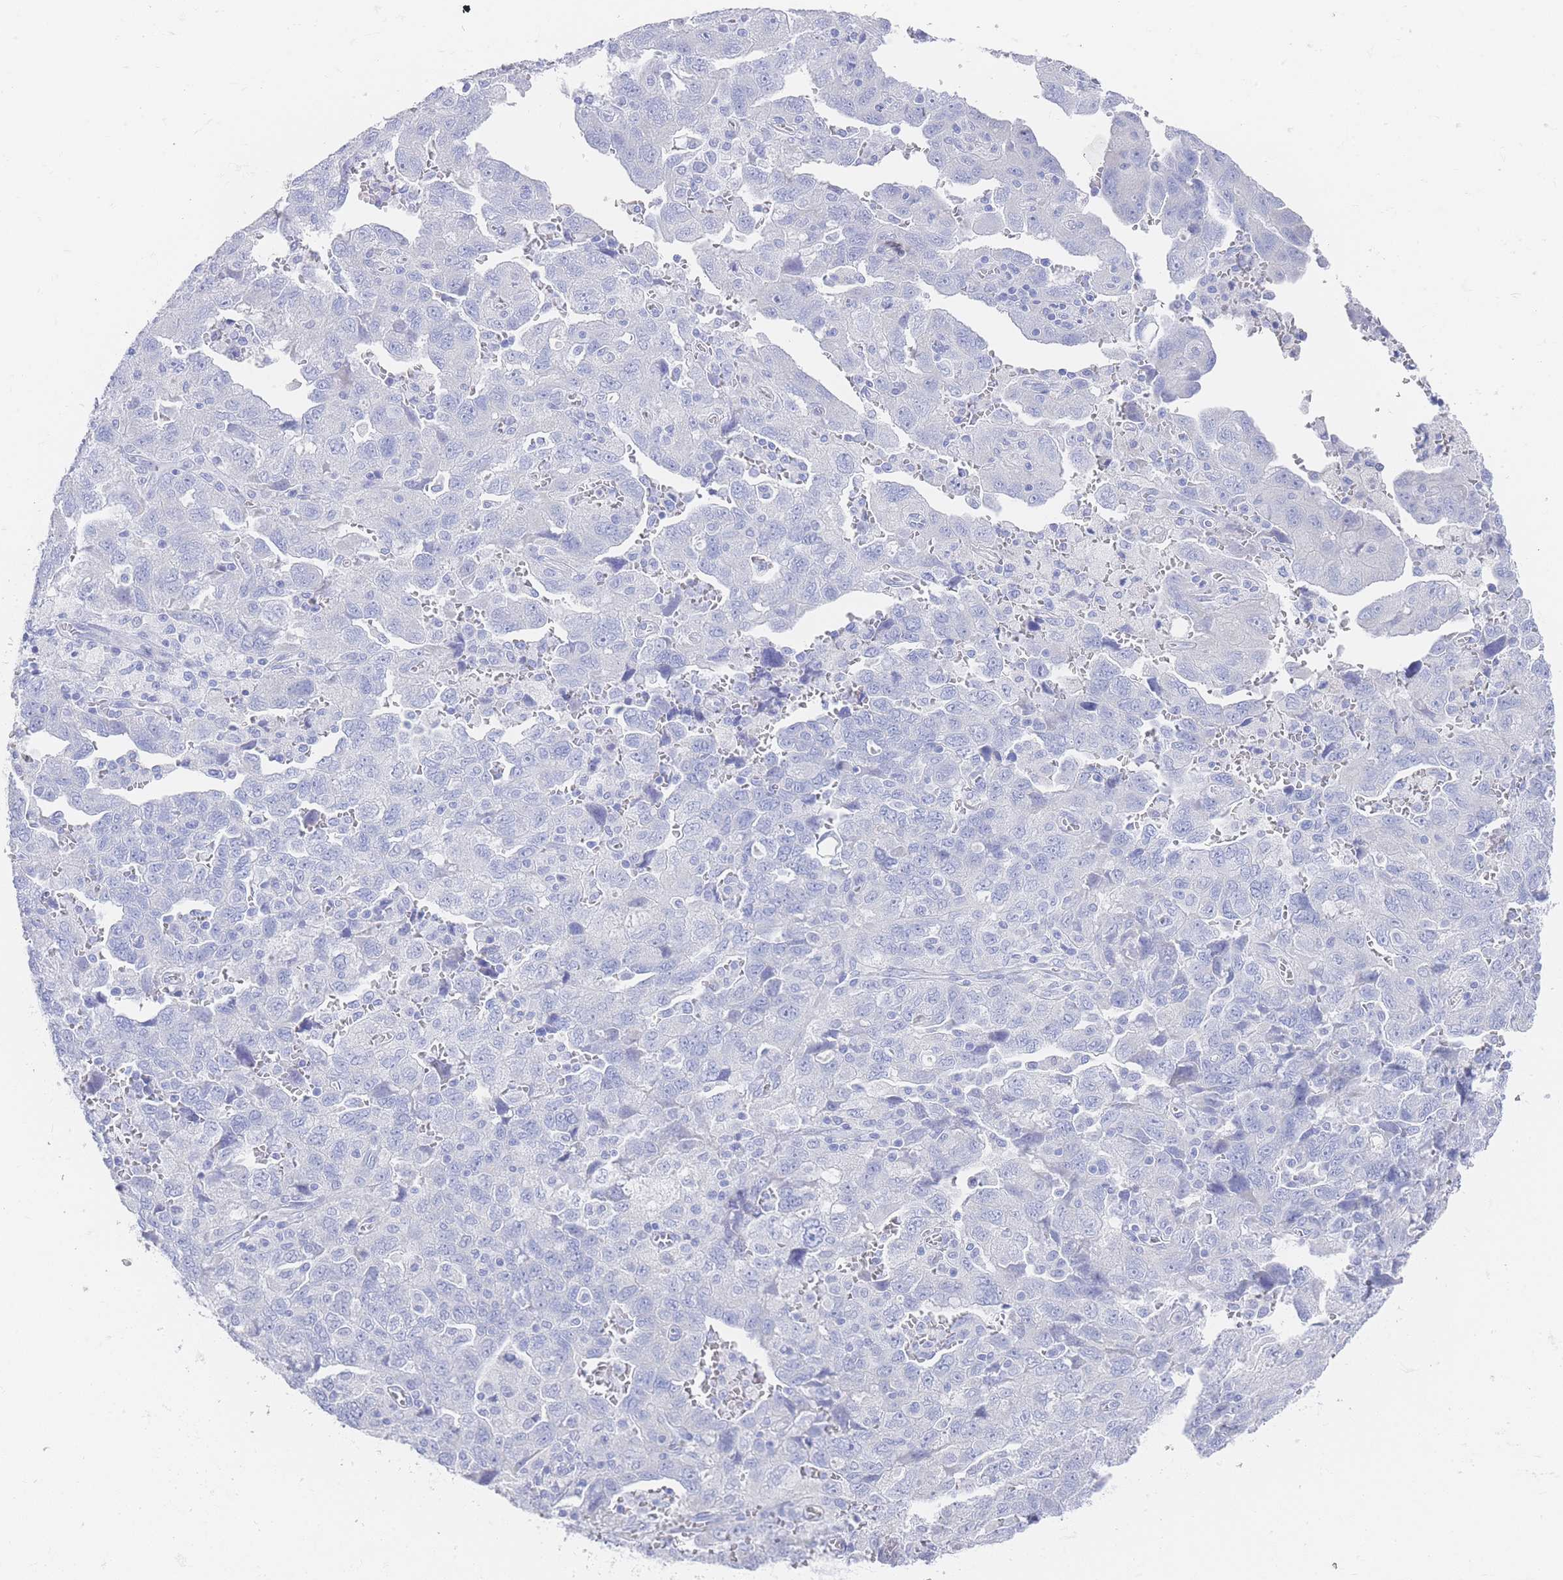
{"staining": {"intensity": "negative", "quantity": "none", "location": "none"}, "tissue": "ovarian cancer", "cell_type": "Tumor cells", "image_type": "cancer", "snomed": [{"axis": "morphology", "description": "Carcinoma, NOS"}, {"axis": "morphology", "description": "Cystadenocarcinoma, serous, NOS"}, {"axis": "topography", "description": "Ovary"}], "caption": "Ovarian serous cystadenocarcinoma was stained to show a protein in brown. There is no significant expression in tumor cells.", "gene": "LRRC37A", "patient": {"sex": "female", "age": 69}}